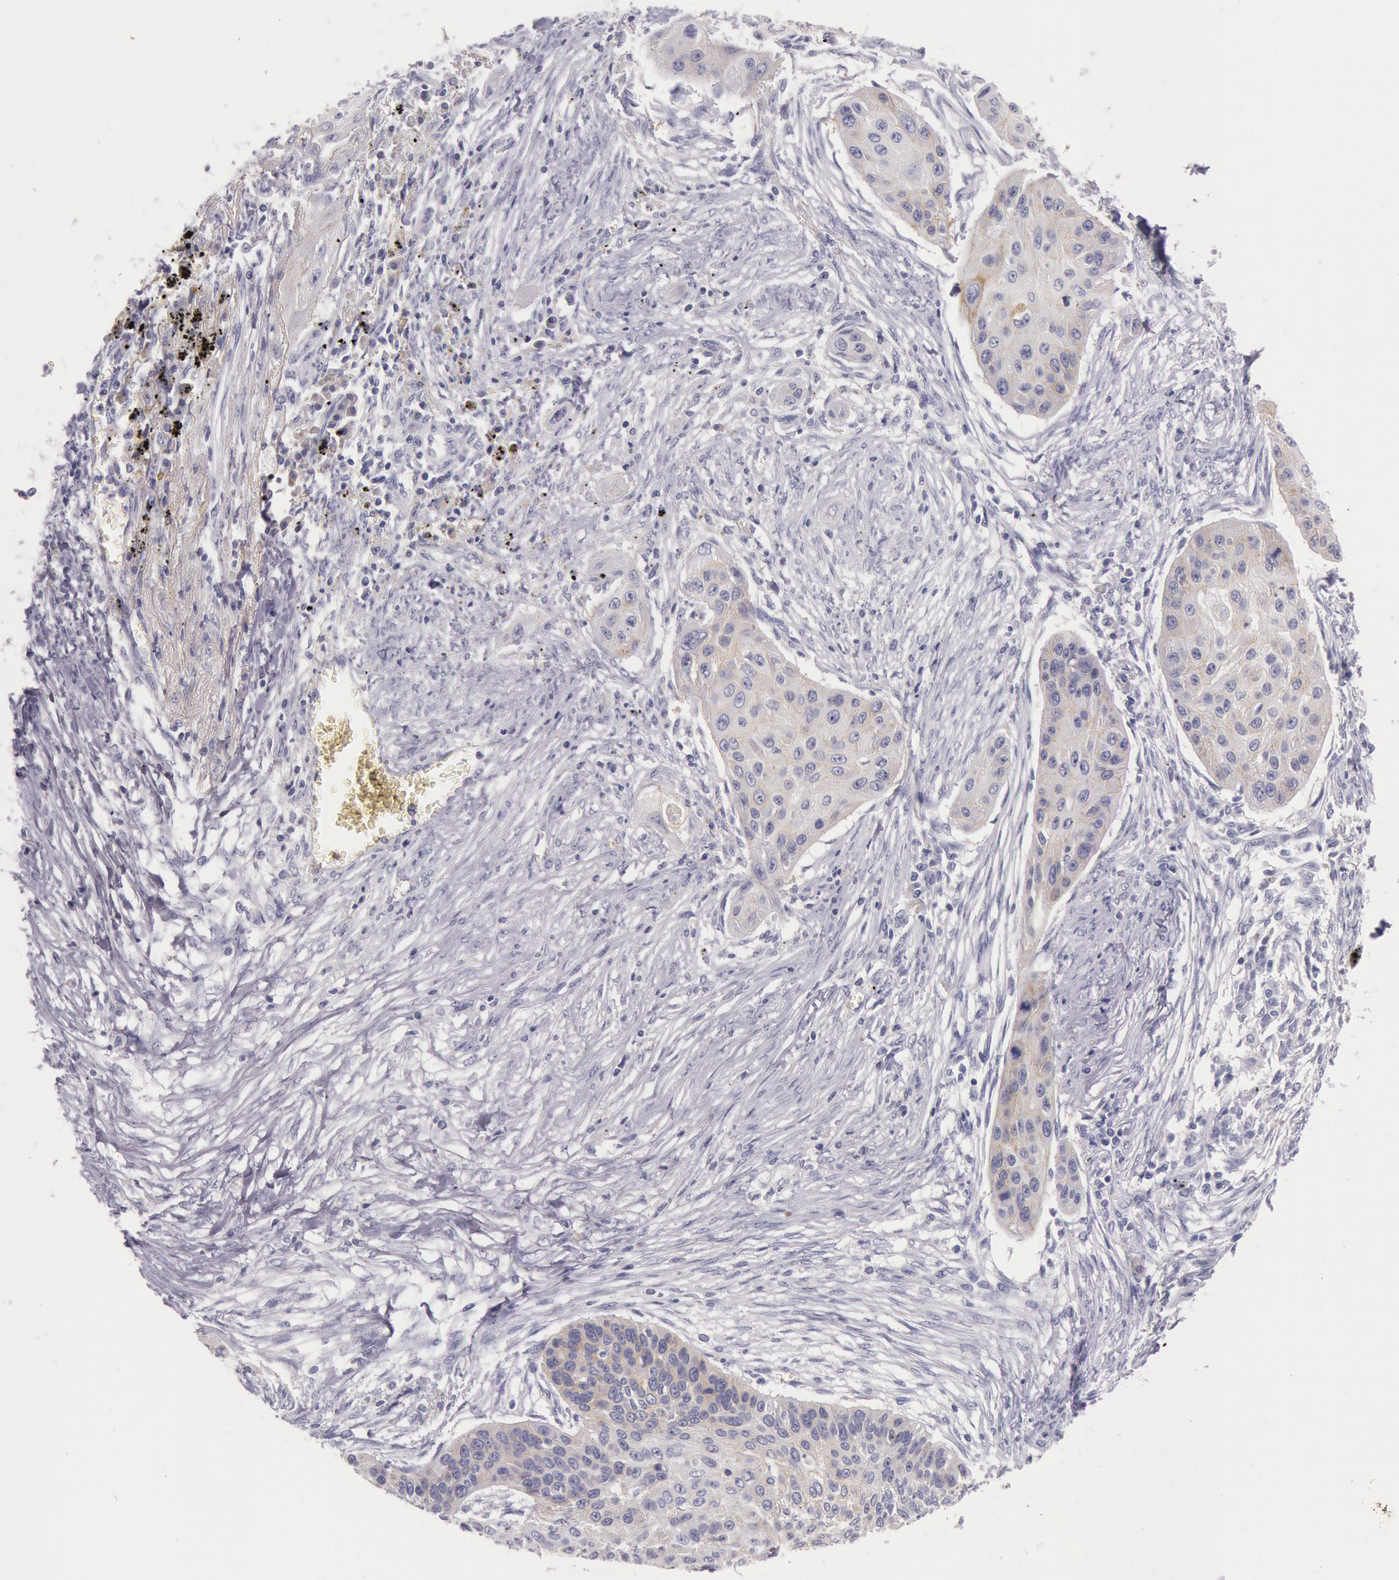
{"staining": {"intensity": "weak", "quantity": "<25%", "location": "cytoplasmic/membranous"}, "tissue": "lung cancer", "cell_type": "Tumor cells", "image_type": "cancer", "snomed": [{"axis": "morphology", "description": "Squamous cell carcinoma, NOS"}, {"axis": "topography", "description": "Lung"}], "caption": "Immunohistochemistry (IHC) image of neoplastic tissue: squamous cell carcinoma (lung) stained with DAB reveals no significant protein staining in tumor cells.", "gene": "EGFR", "patient": {"sex": "male", "age": 71}}